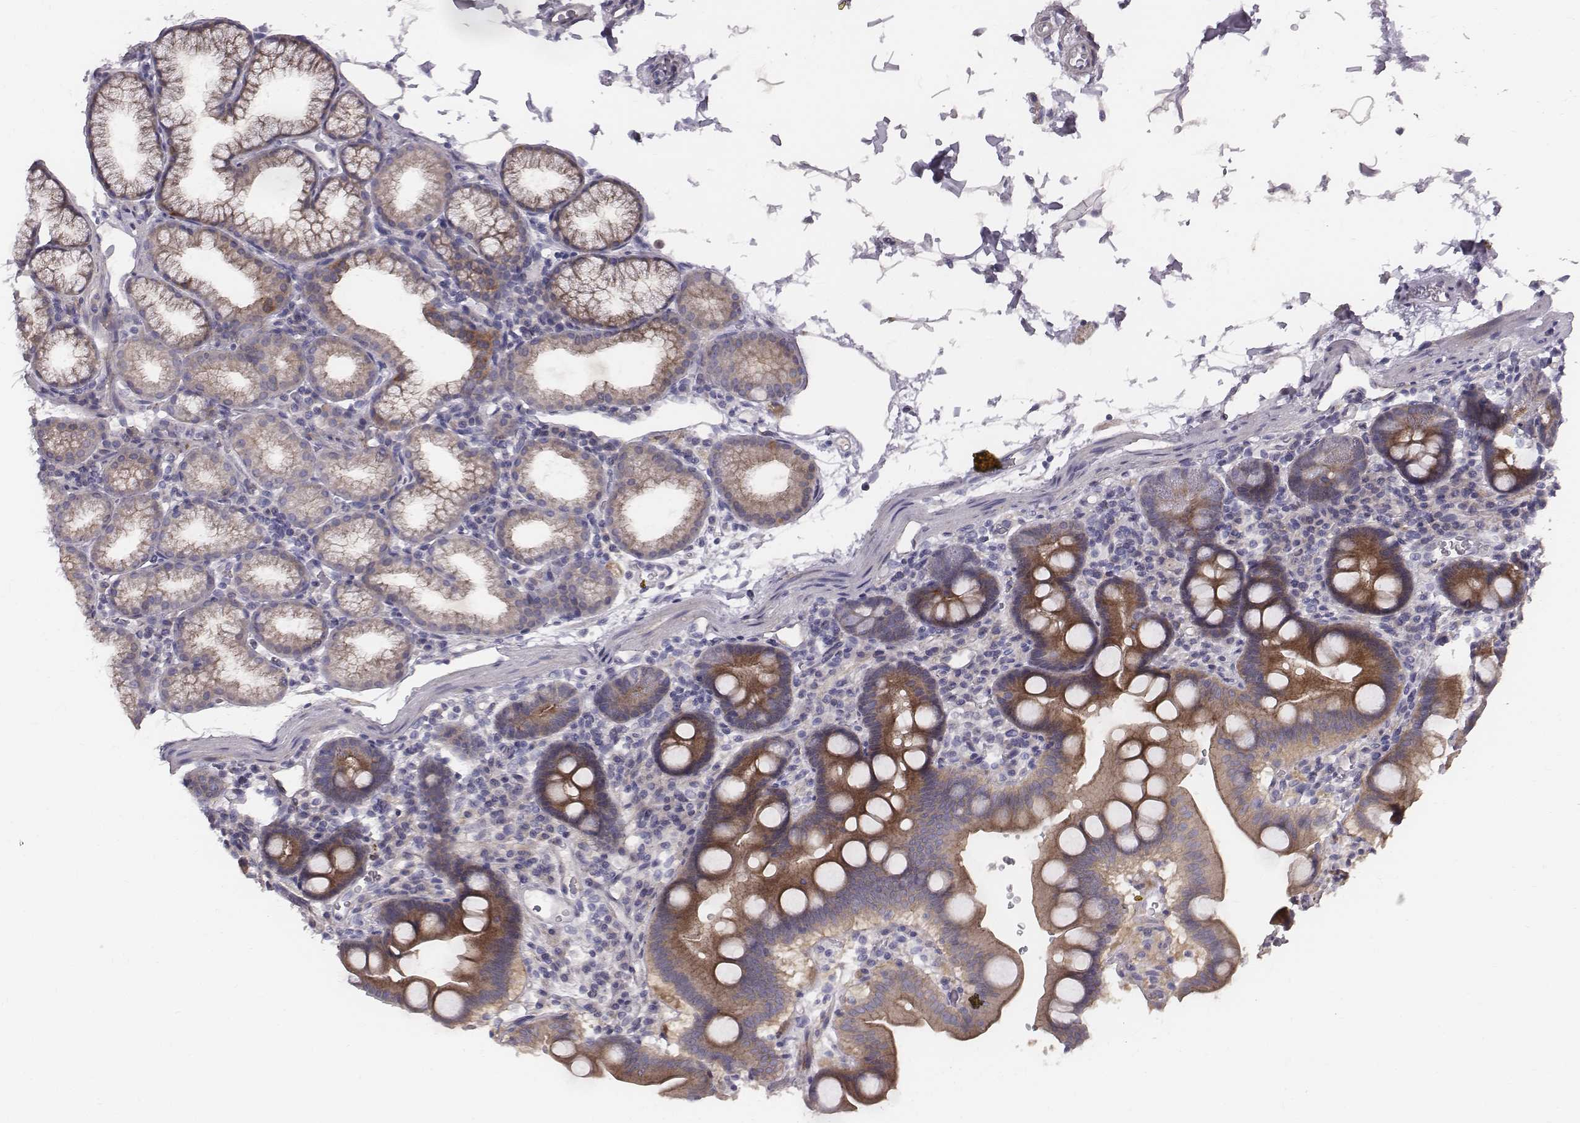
{"staining": {"intensity": "moderate", "quantity": ">75%", "location": "cytoplasmic/membranous"}, "tissue": "duodenum", "cell_type": "Glandular cells", "image_type": "normal", "snomed": [{"axis": "morphology", "description": "Normal tissue, NOS"}, {"axis": "topography", "description": "Duodenum"}], "caption": "Protein expression analysis of benign duodenum shows moderate cytoplasmic/membranous expression in about >75% of glandular cells.", "gene": "PRKCZ", "patient": {"sex": "male", "age": 59}}